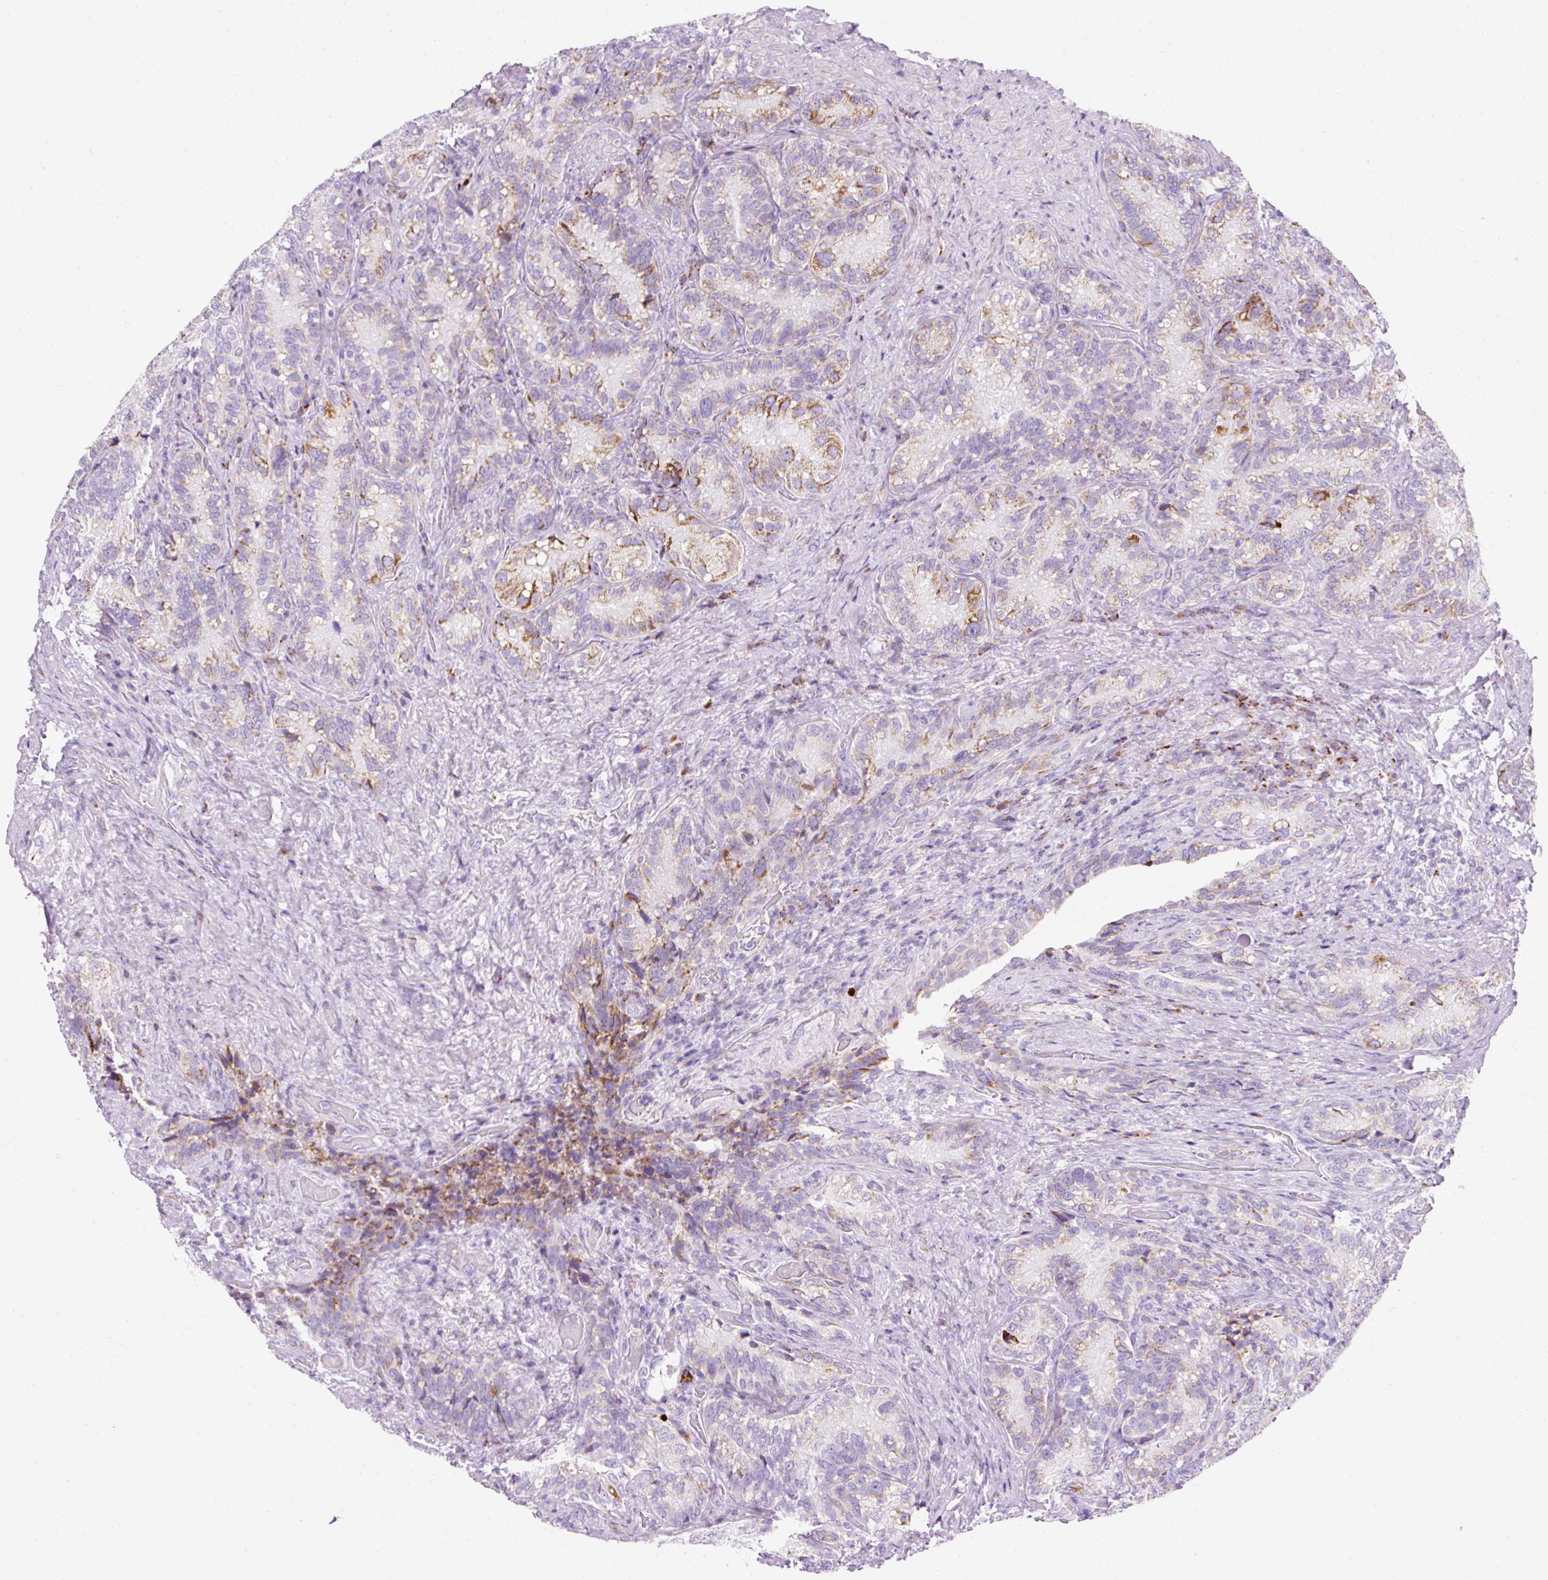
{"staining": {"intensity": "moderate", "quantity": "25%-75%", "location": "cytoplasmic/membranous"}, "tissue": "seminal vesicle", "cell_type": "Glandular cells", "image_type": "normal", "snomed": [{"axis": "morphology", "description": "Normal tissue, NOS"}, {"axis": "topography", "description": "Seminal veicle"}], "caption": "This is a micrograph of immunohistochemistry (IHC) staining of benign seminal vesicle, which shows moderate positivity in the cytoplasmic/membranous of glandular cells.", "gene": "PLPP2", "patient": {"sex": "male", "age": 68}}